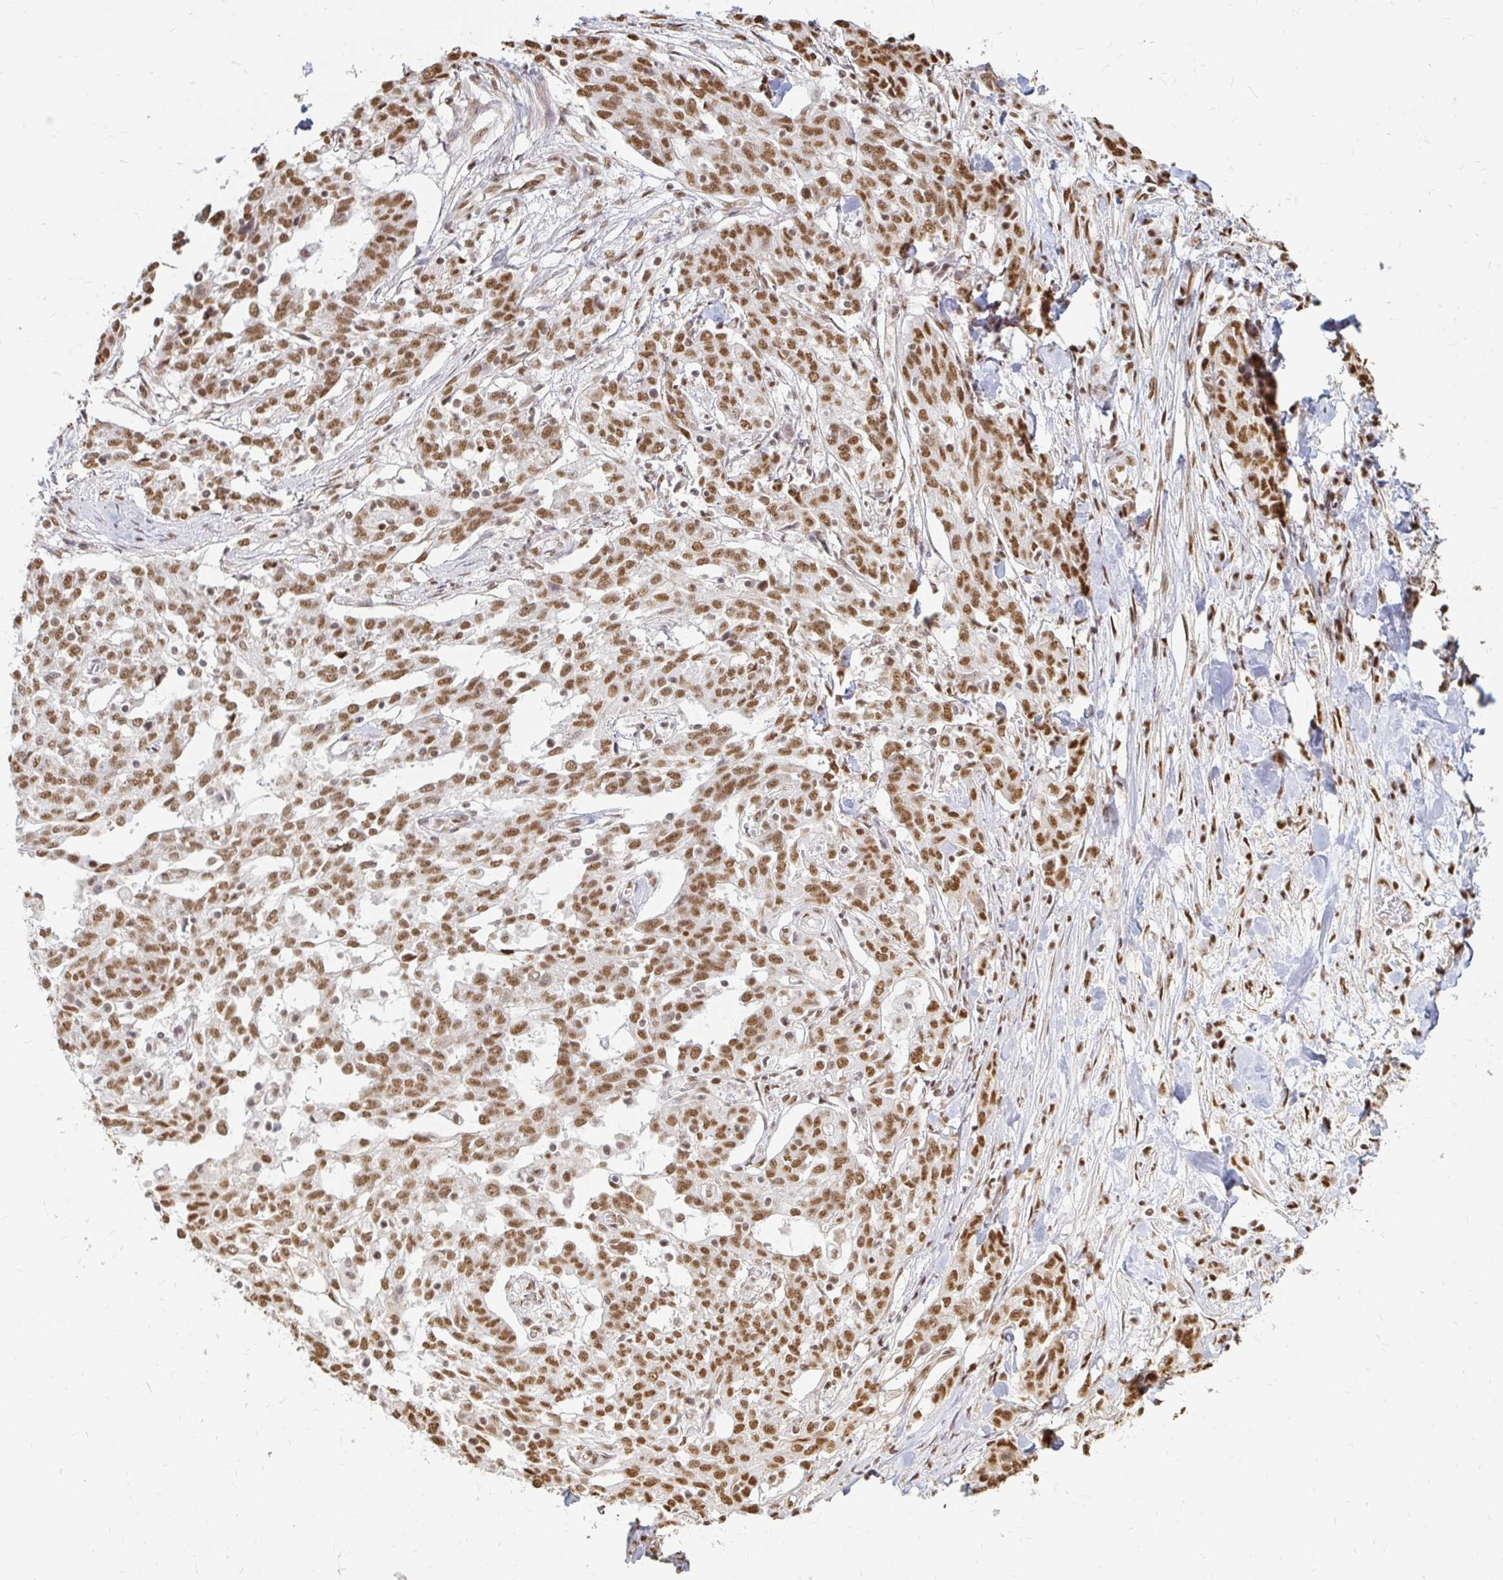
{"staining": {"intensity": "moderate", "quantity": ">75%", "location": "nuclear"}, "tissue": "ovarian cancer", "cell_type": "Tumor cells", "image_type": "cancer", "snomed": [{"axis": "morphology", "description": "Cystadenocarcinoma, serous, NOS"}, {"axis": "topography", "description": "Ovary"}], "caption": "This image displays immunohistochemistry staining of human ovarian cancer (serous cystadenocarcinoma), with medium moderate nuclear expression in approximately >75% of tumor cells.", "gene": "HNRNPU", "patient": {"sex": "female", "age": 67}}